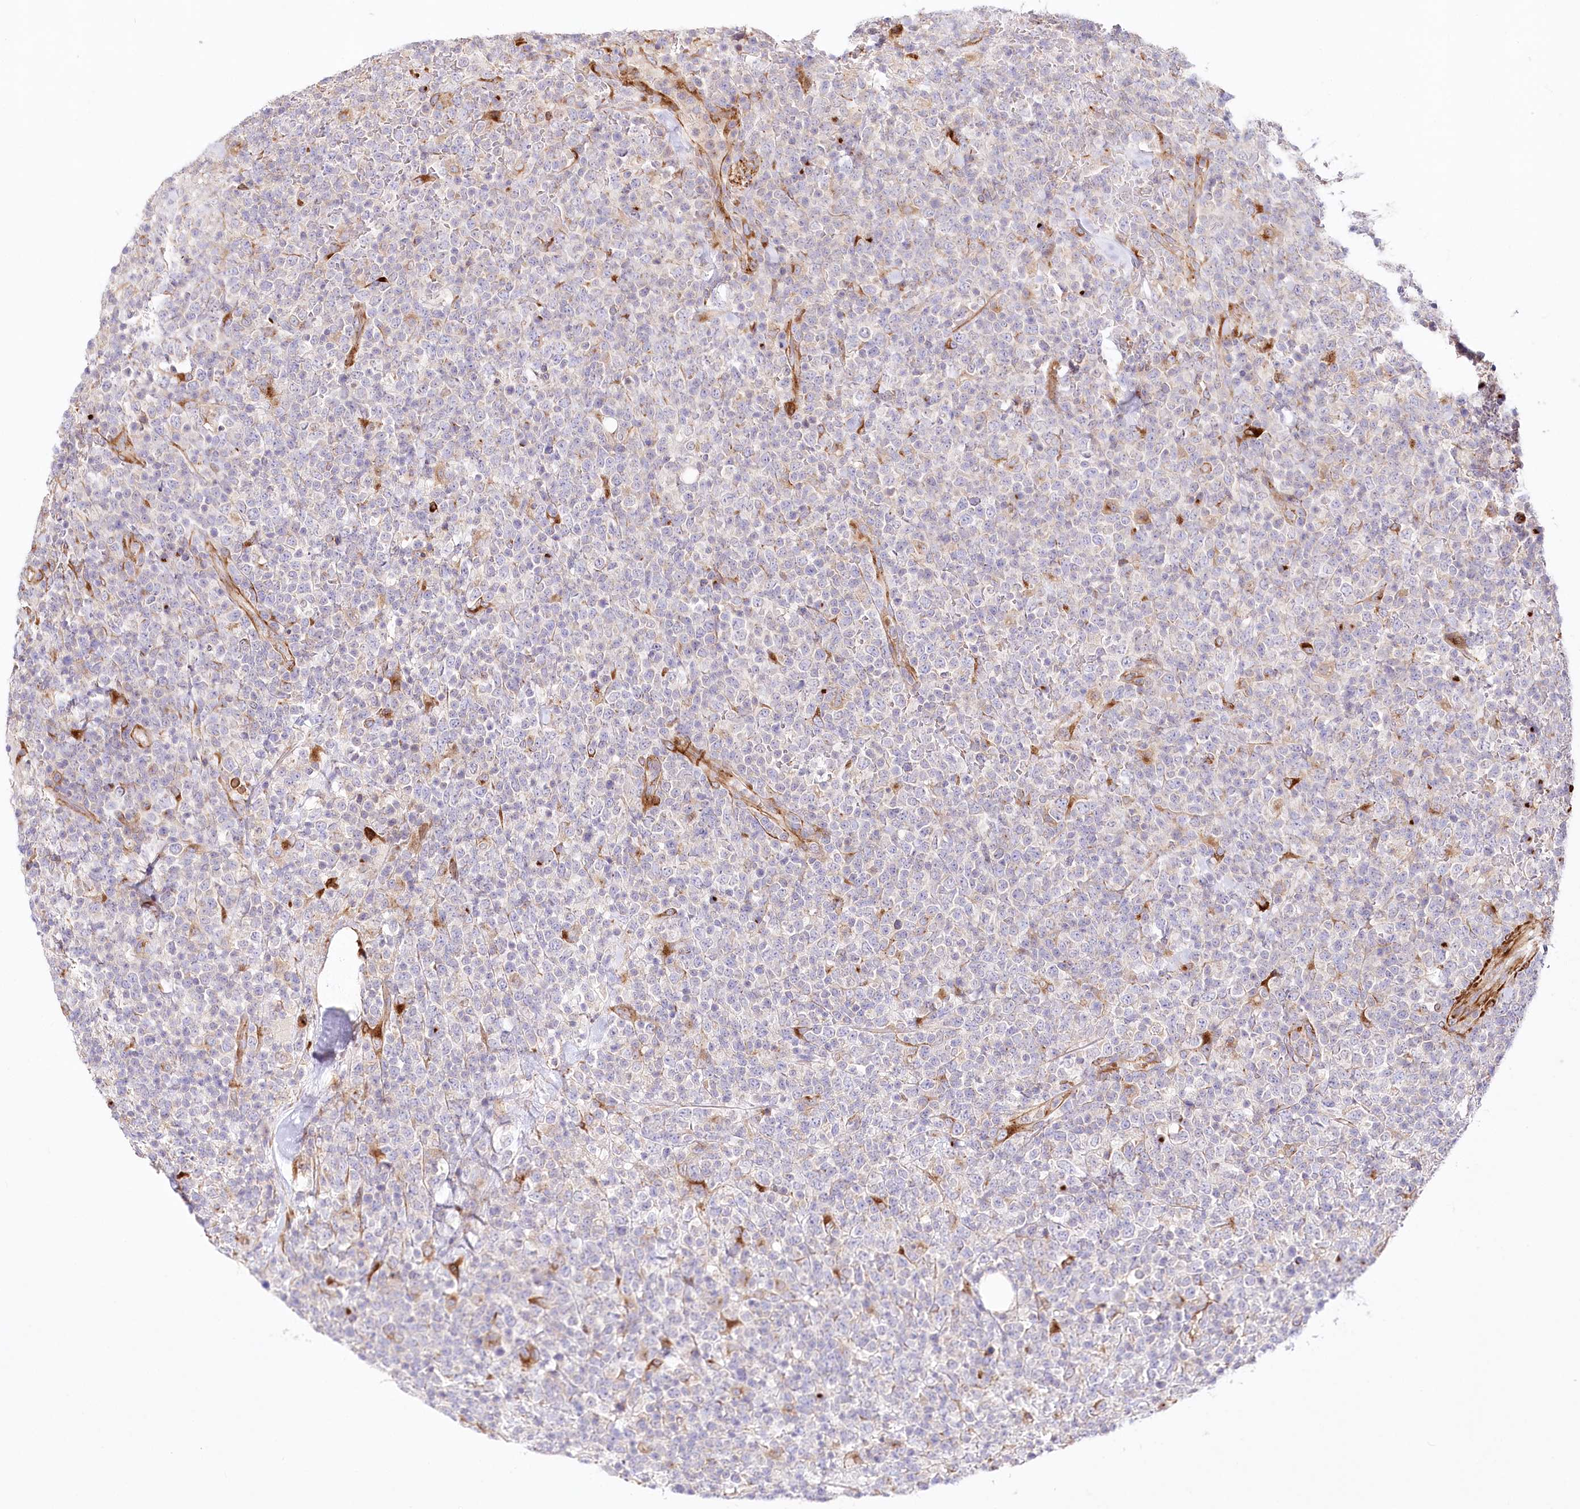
{"staining": {"intensity": "negative", "quantity": "none", "location": "none"}, "tissue": "lymphoma", "cell_type": "Tumor cells", "image_type": "cancer", "snomed": [{"axis": "morphology", "description": "Malignant lymphoma, non-Hodgkin's type, High grade"}, {"axis": "topography", "description": "Colon"}], "caption": "A photomicrograph of human malignant lymphoma, non-Hodgkin's type (high-grade) is negative for staining in tumor cells.", "gene": "ABRAXAS2", "patient": {"sex": "female", "age": 53}}